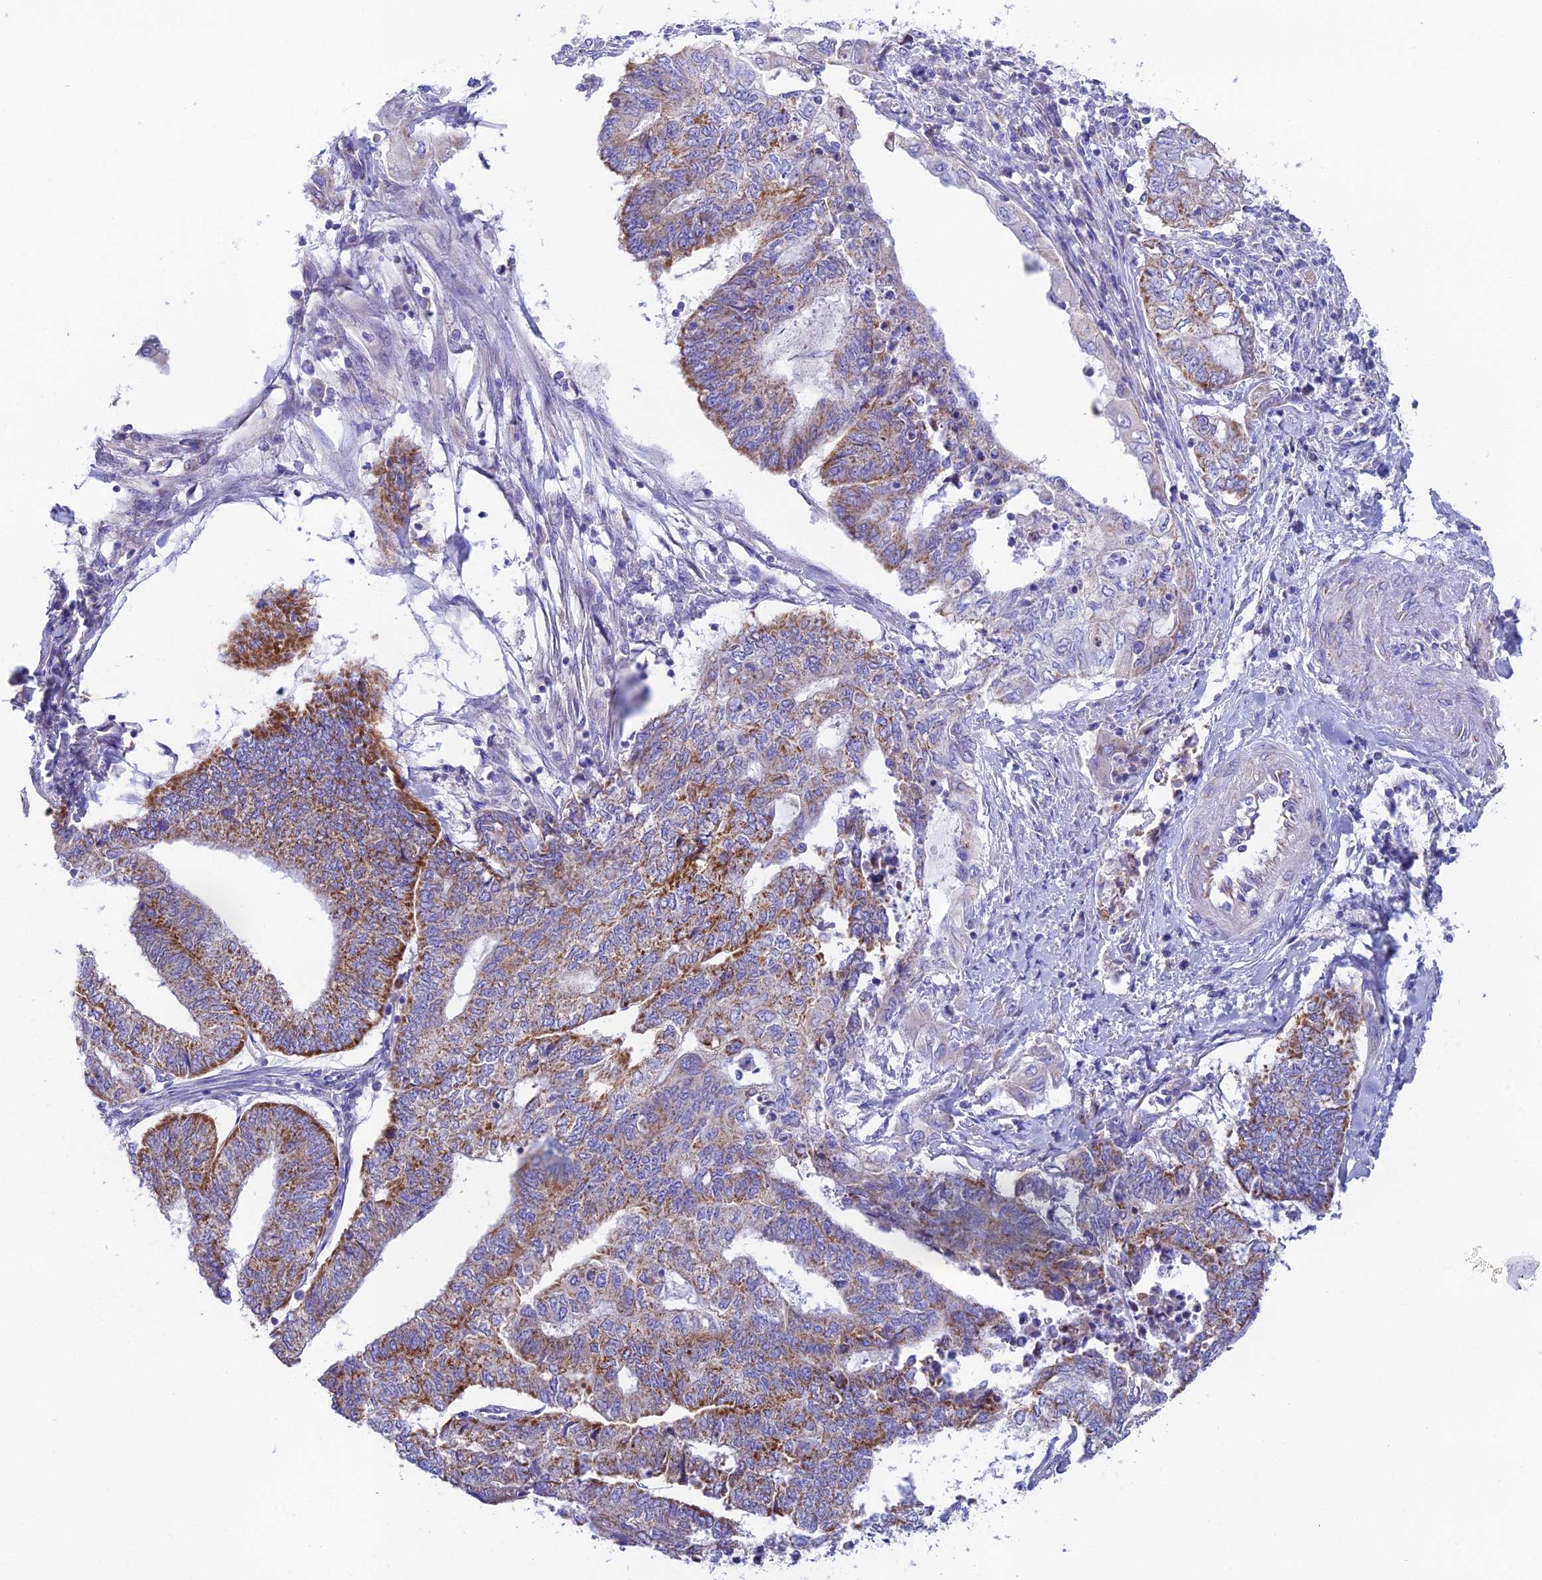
{"staining": {"intensity": "moderate", "quantity": "25%-75%", "location": "cytoplasmic/membranous"}, "tissue": "endometrial cancer", "cell_type": "Tumor cells", "image_type": "cancer", "snomed": [{"axis": "morphology", "description": "Adenocarcinoma, NOS"}, {"axis": "topography", "description": "Uterus"}, {"axis": "topography", "description": "Endometrium"}], "caption": "DAB immunohistochemical staining of endometrial adenocarcinoma displays moderate cytoplasmic/membranous protein staining in about 25%-75% of tumor cells. (brown staining indicates protein expression, while blue staining denotes nuclei).", "gene": "HSDL2", "patient": {"sex": "female", "age": 70}}